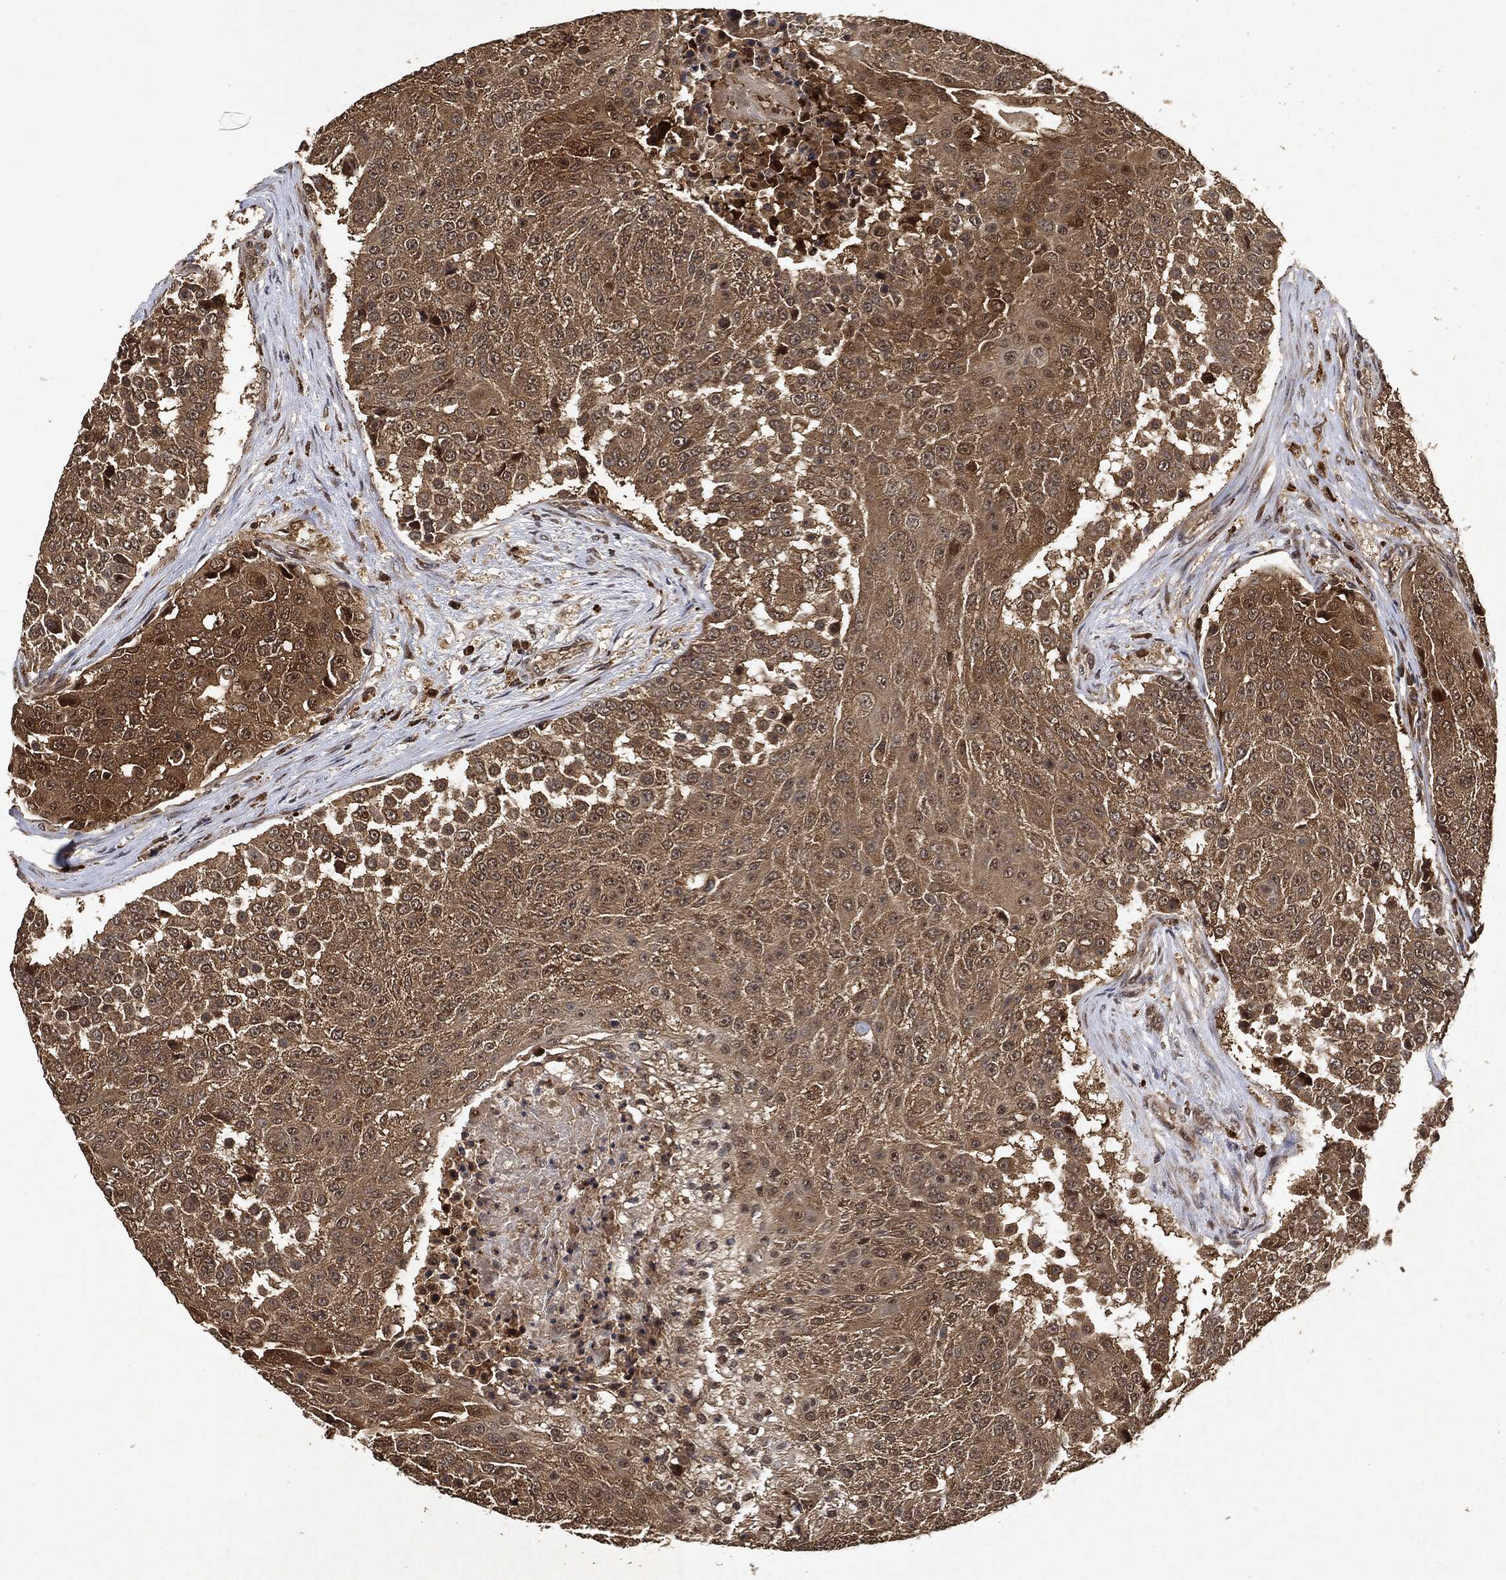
{"staining": {"intensity": "moderate", "quantity": ">75%", "location": "cytoplasmic/membranous"}, "tissue": "urothelial cancer", "cell_type": "Tumor cells", "image_type": "cancer", "snomed": [{"axis": "morphology", "description": "Urothelial carcinoma, High grade"}, {"axis": "topography", "description": "Urinary bladder"}], "caption": "A photomicrograph of human urothelial carcinoma (high-grade) stained for a protein shows moderate cytoplasmic/membranous brown staining in tumor cells. The staining is performed using DAB (3,3'-diaminobenzidine) brown chromogen to label protein expression. The nuclei are counter-stained blue using hematoxylin.", "gene": "ZNF226", "patient": {"sex": "female", "age": 63}}